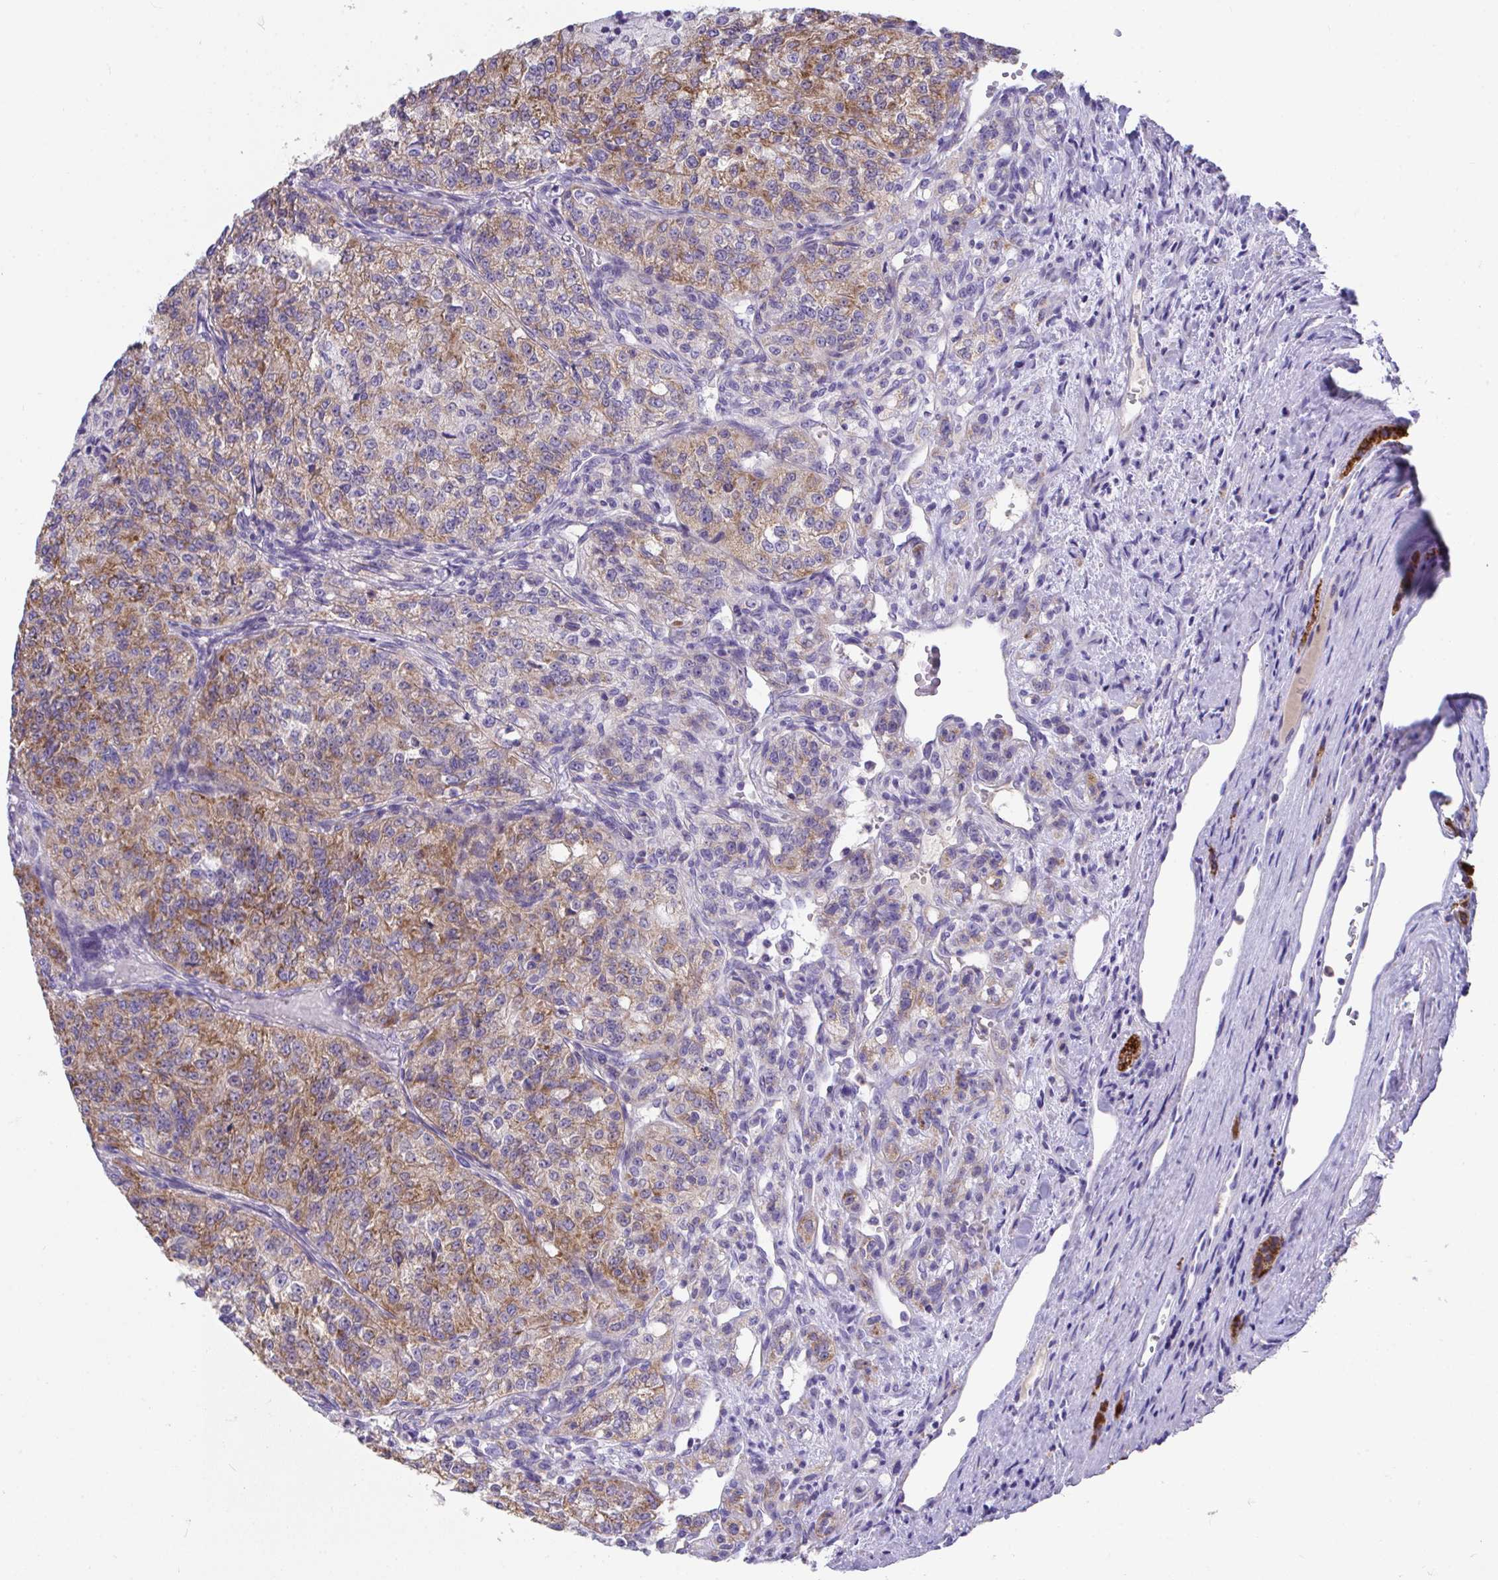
{"staining": {"intensity": "moderate", "quantity": ">75%", "location": "cytoplasmic/membranous"}, "tissue": "renal cancer", "cell_type": "Tumor cells", "image_type": "cancer", "snomed": [{"axis": "morphology", "description": "Adenocarcinoma, NOS"}, {"axis": "topography", "description": "Kidney"}], "caption": "A high-resolution micrograph shows immunohistochemistry (IHC) staining of adenocarcinoma (renal), which displays moderate cytoplasmic/membranous staining in about >75% of tumor cells. The staining was performed using DAB, with brown indicating positive protein expression. Nuclei are stained blue with hematoxylin.", "gene": "COA5", "patient": {"sex": "female", "age": 63}}